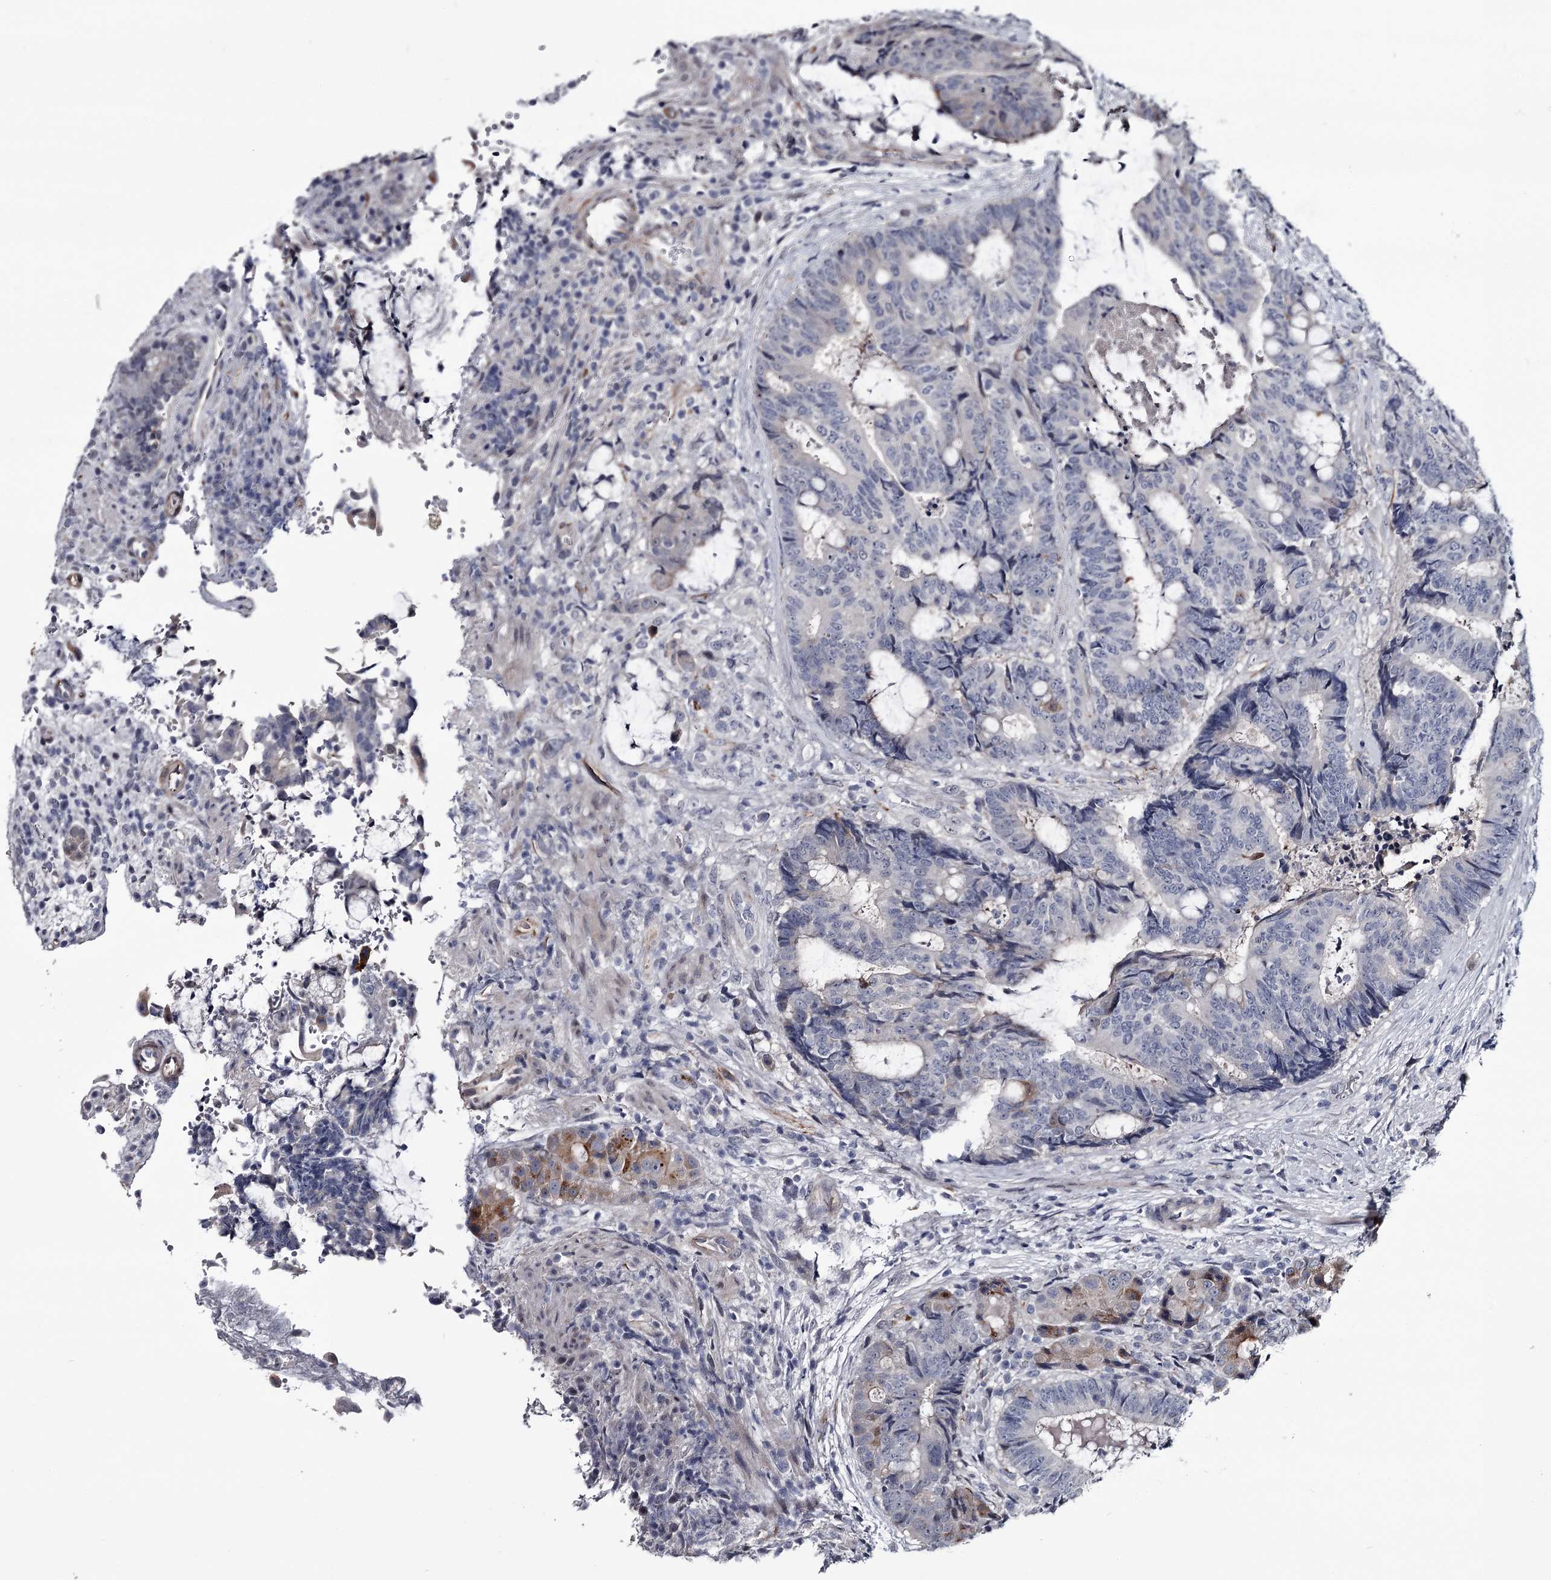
{"staining": {"intensity": "negative", "quantity": "none", "location": "none"}, "tissue": "colorectal cancer", "cell_type": "Tumor cells", "image_type": "cancer", "snomed": [{"axis": "morphology", "description": "Adenocarcinoma, NOS"}, {"axis": "topography", "description": "Rectum"}], "caption": "IHC of colorectal adenocarcinoma shows no staining in tumor cells.", "gene": "PRPF40B", "patient": {"sex": "male", "age": 69}}